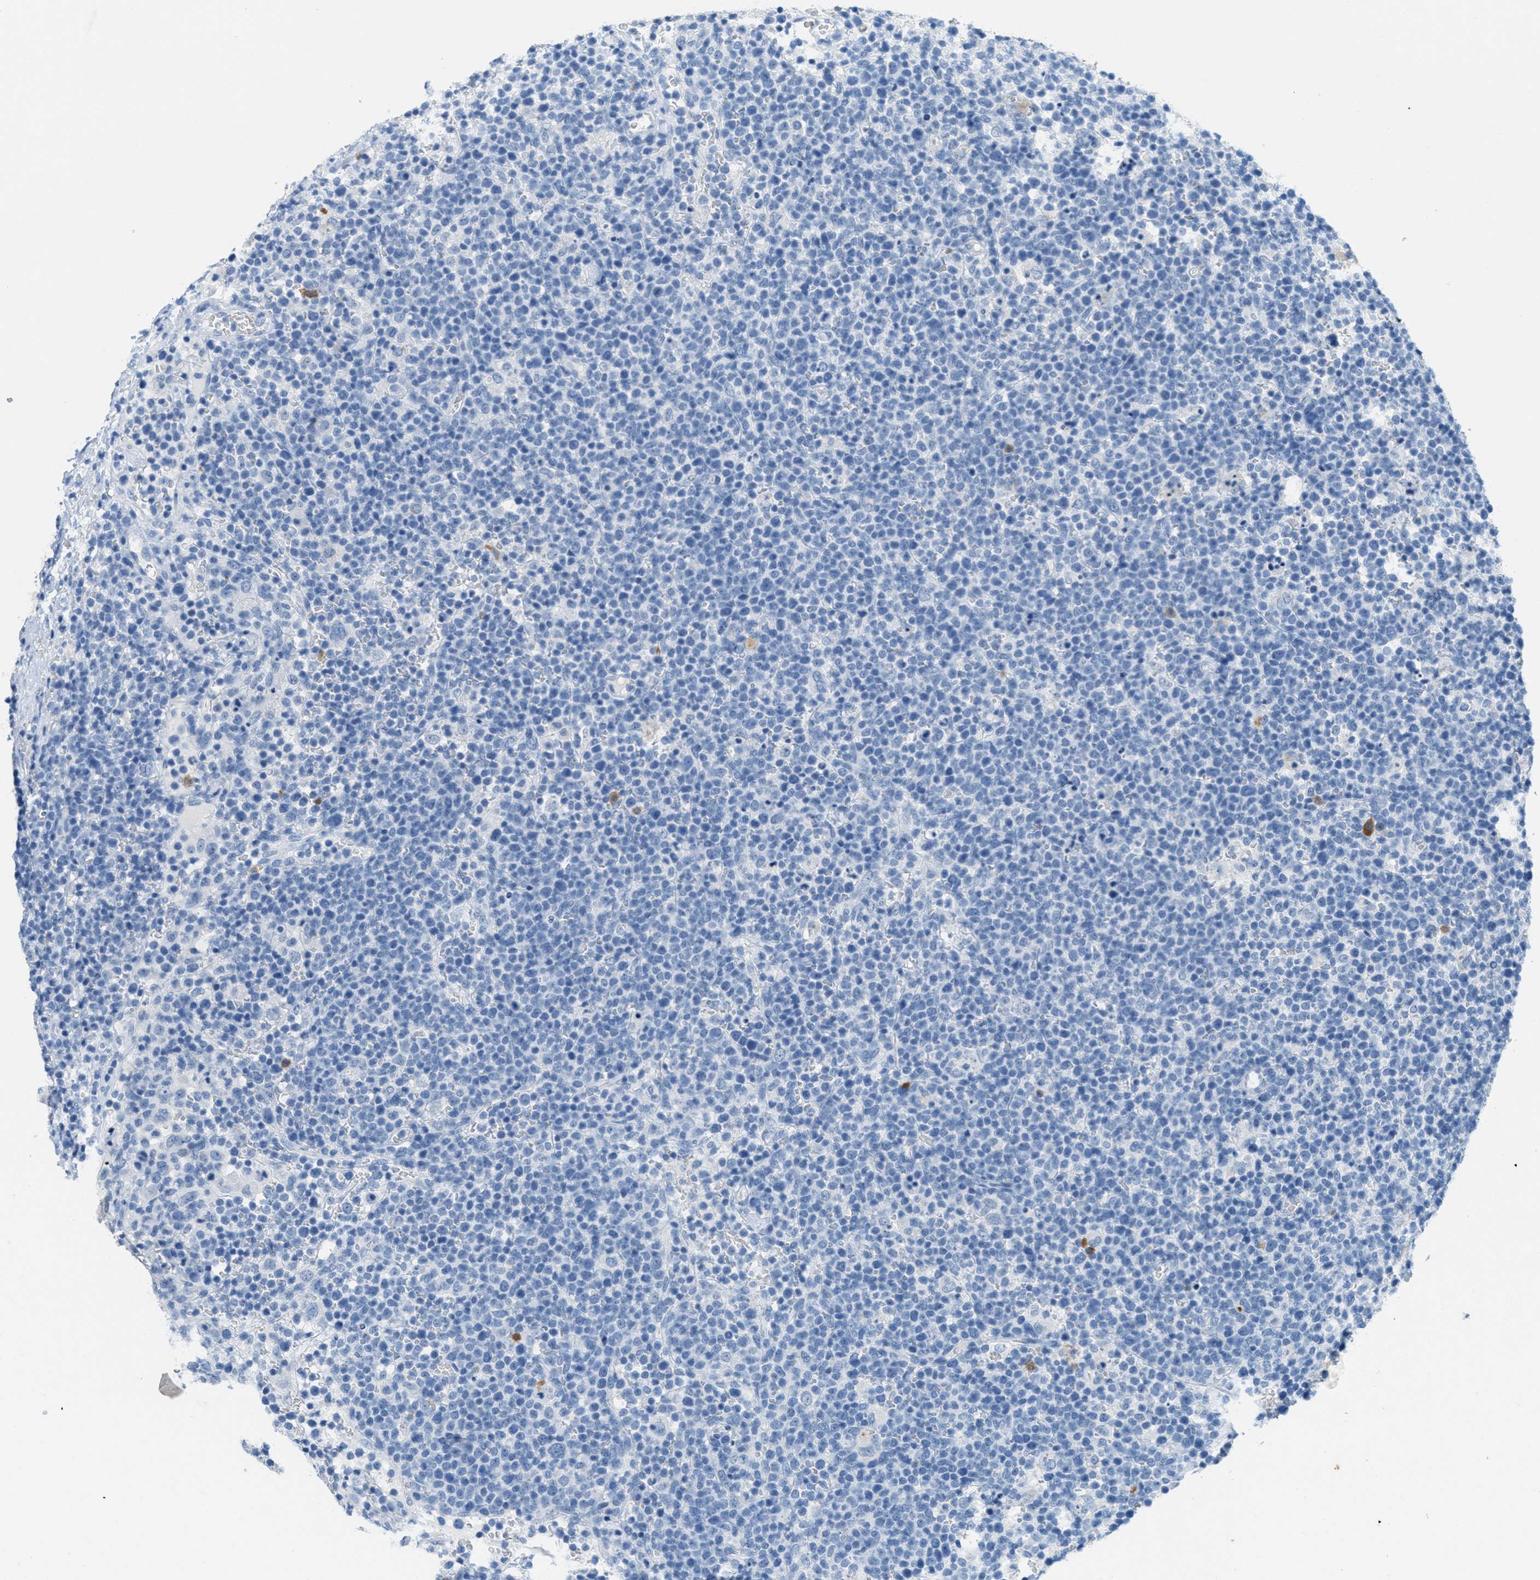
{"staining": {"intensity": "negative", "quantity": "none", "location": "none"}, "tissue": "lymphoma", "cell_type": "Tumor cells", "image_type": "cancer", "snomed": [{"axis": "morphology", "description": "Malignant lymphoma, non-Hodgkin's type, High grade"}, {"axis": "topography", "description": "Lymph node"}], "caption": "High power microscopy photomicrograph of an immunohistochemistry (IHC) histopathology image of lymphoma, revealing no significant positivity in tumor cells.", "gene": "GPM6A", "patient": {"sex": "male", "age": 61}}